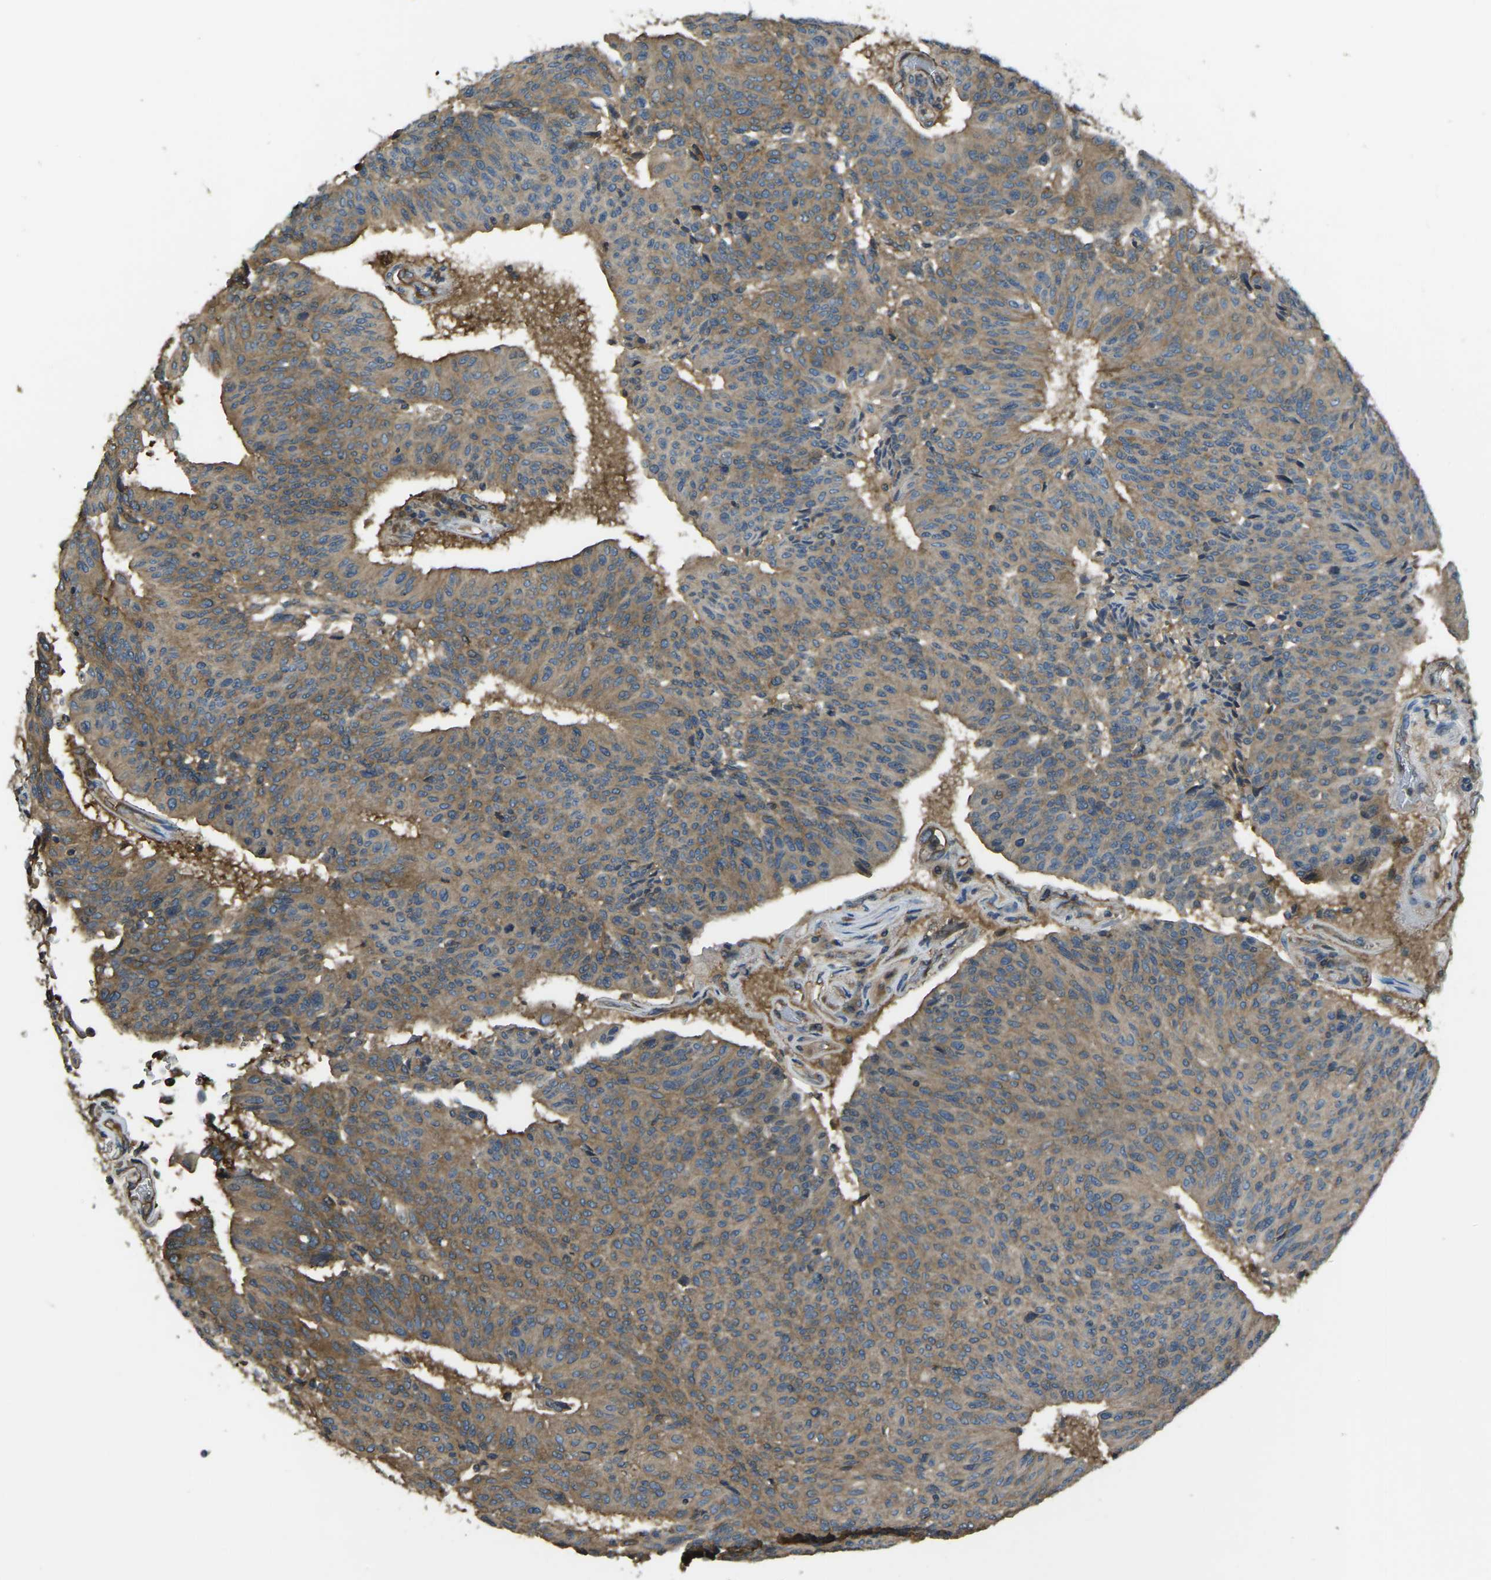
{"staining": {"intensity": "moderate", "quantity": ">75%", "location": "cytoplasmic/membranous"}, "tissue": "urothelial cancer", "cell_type": "Tumor cells", "image_type": "cancer", "snomed": [{"axis": "morphology", "description": "Urothelial carcinoma, High grade"}, {"axis": "topography", "description": "Urinary bladder"}], "caption": "About >75% of tumor cells in human urothelial cancer exhibit moderate cytoplasmic/membranous protein staining as visualized by brown immunohistochemical staining.", "gene": "AIMP1", "patient": {"sex": "male", "age": 66}}